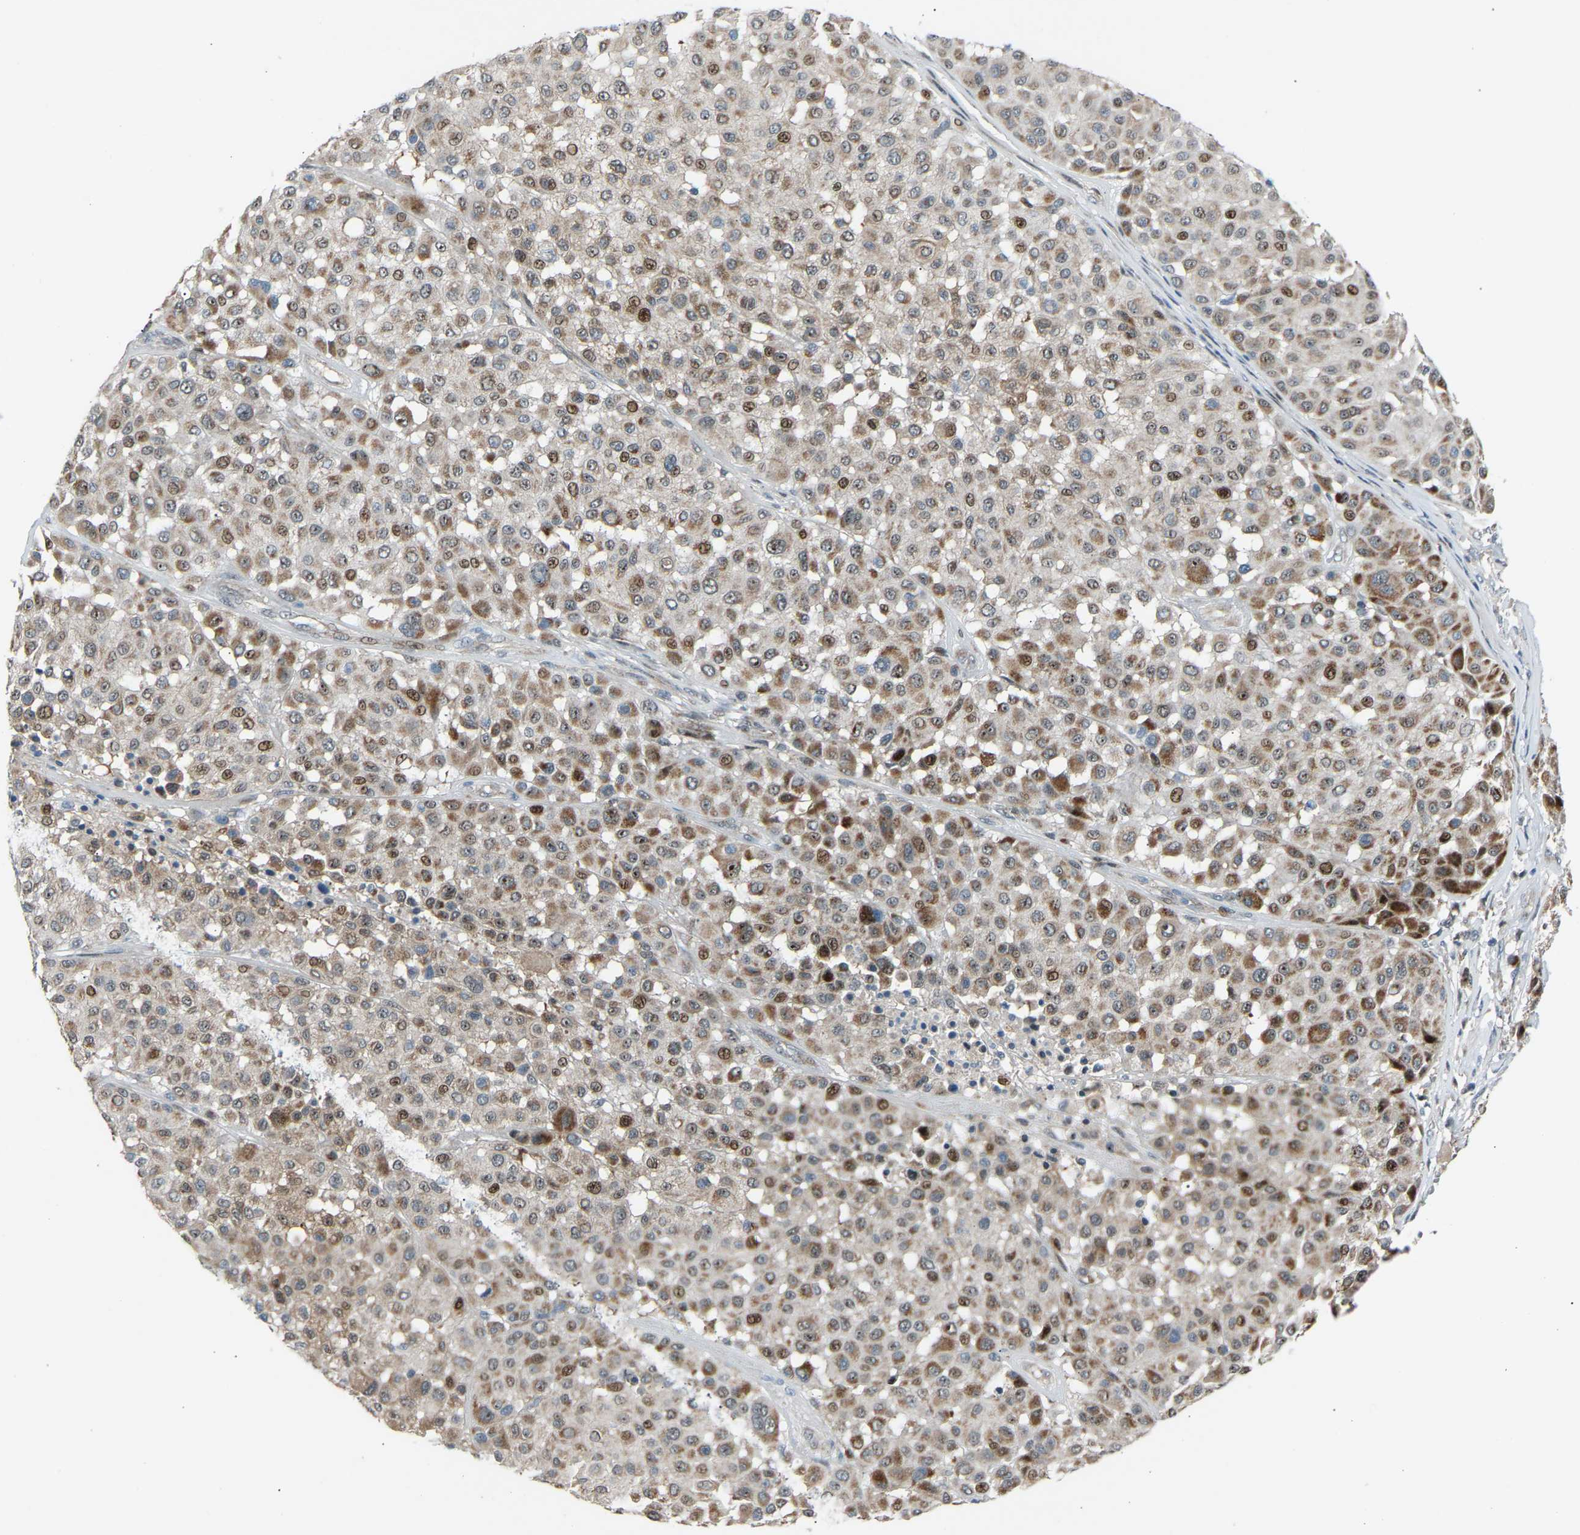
{"staining": {"intensity": "moderate", "quantity": ">75%", "location": "cytoplasmic/membranous,nuclear"}, "tissue": "melanoma", "cell_type": "Tumor cells", "image_type": "cancer", "snomed": [{"axis": "morphology", "description": "Malignant melanoma, Metastatic site"}, {"axis": "topography", "description": "Soft tissue"}], "caption": "Immunohistochemistry (IHC) (DAB) staining of melanoma shows moderate cytoplasmic/membranous and nuclear protein staining in about >75% of tumor cells. Using DAB (3,3'-diaminobenzidine) (brown) and hematoxylin (blue) stains, captured at high magnification using brightfield microscopy.", "gene": "VPS41", "patient": {"sex": "male", "age": 41}}